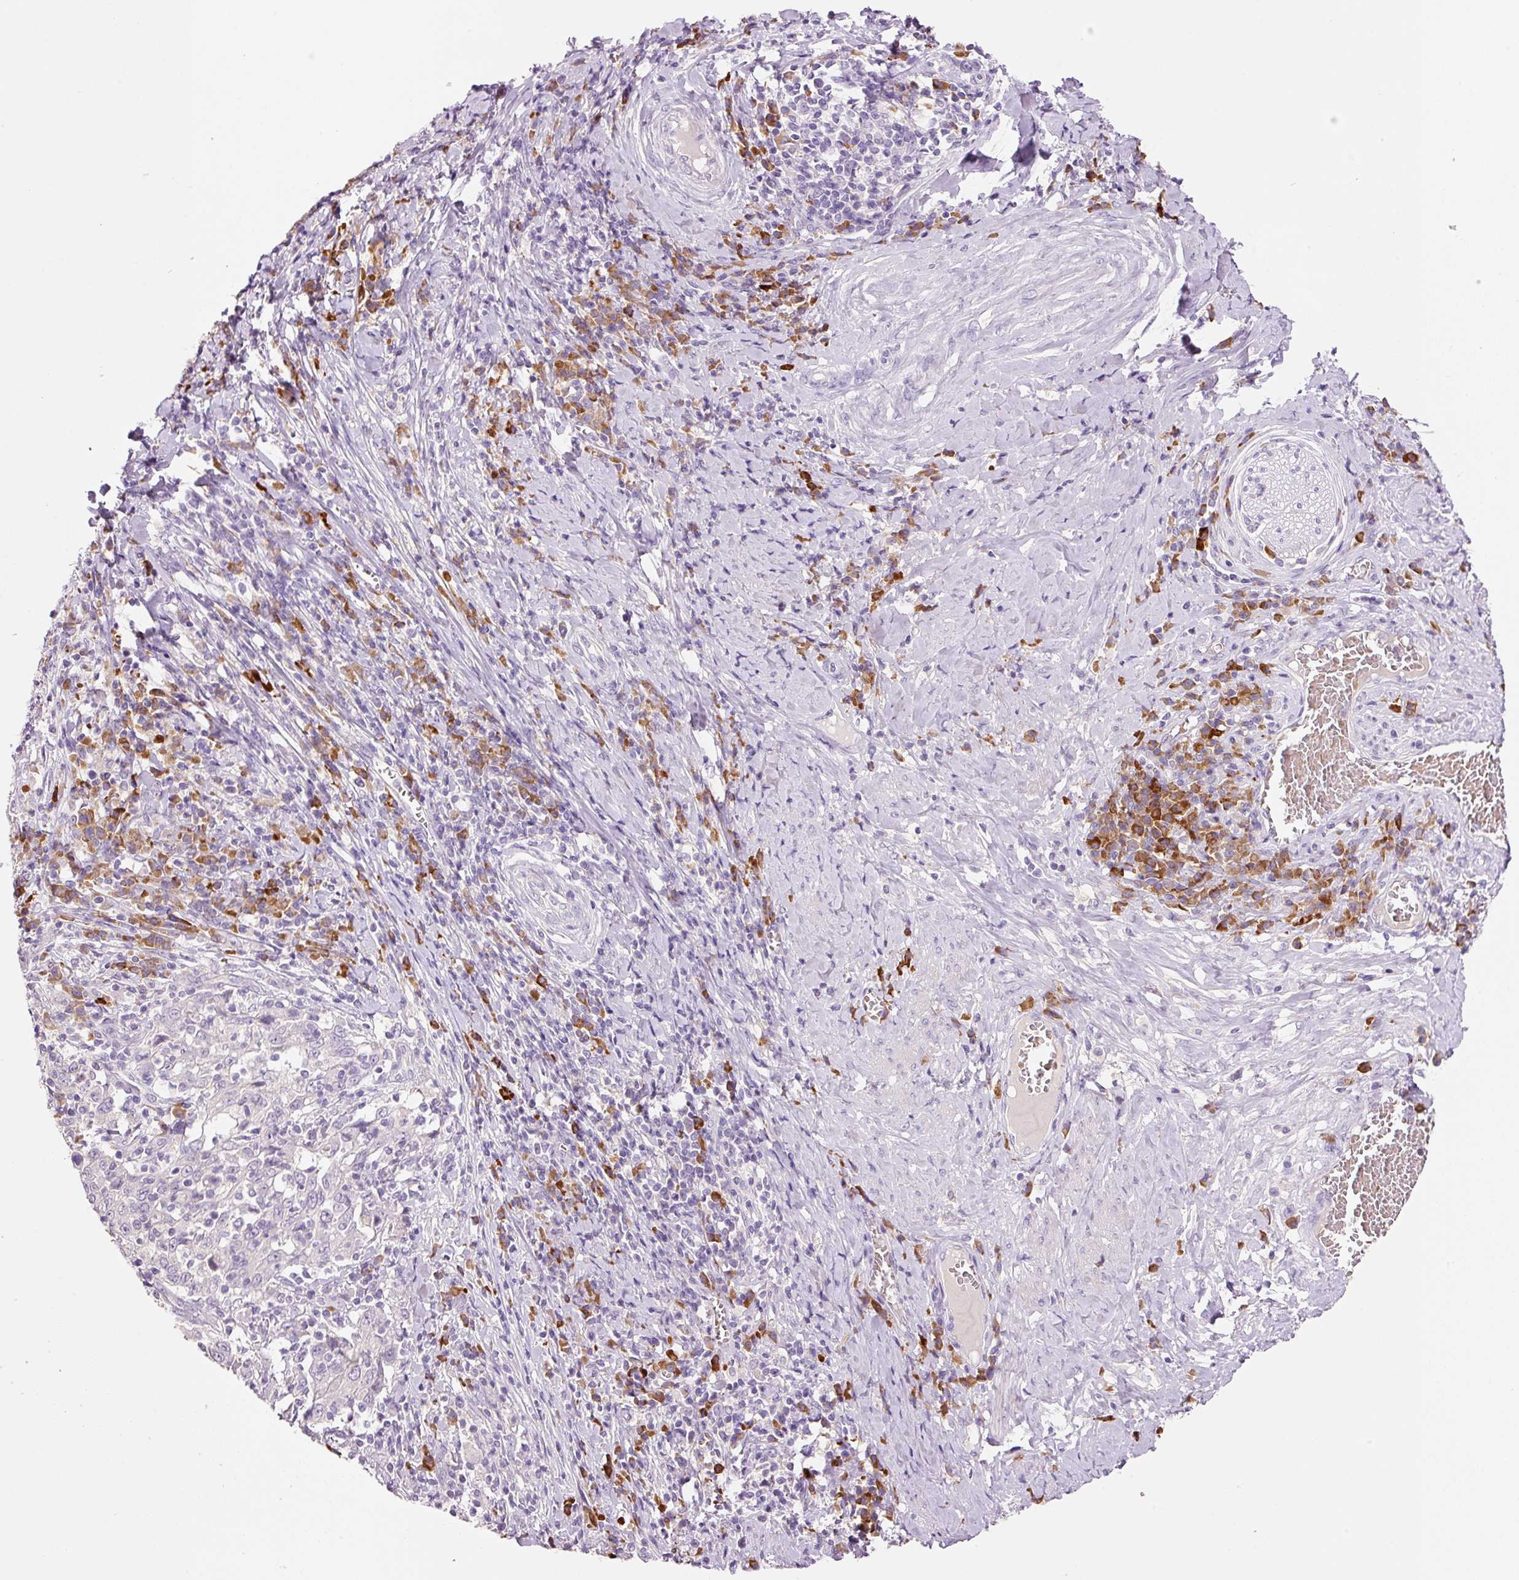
{"staining": {"intensity": "negative", "quantity": "none", "location": "none"}, "tissue": "cervical cancer", "cell_type": "Tumor cells", "image_type": "cancer", "snomed": [{"axis": "morphology", "description": "Squamous cell carcinoma, NOS"}, {"axis": "topography", "description": "Cervix"}], "caption": "DAB immunohistochemical staining of cervical cancer reveals no significant staining in tumor cells.", "gene": "TENT5C", "patient": {"sex": "female", "age": 46}}